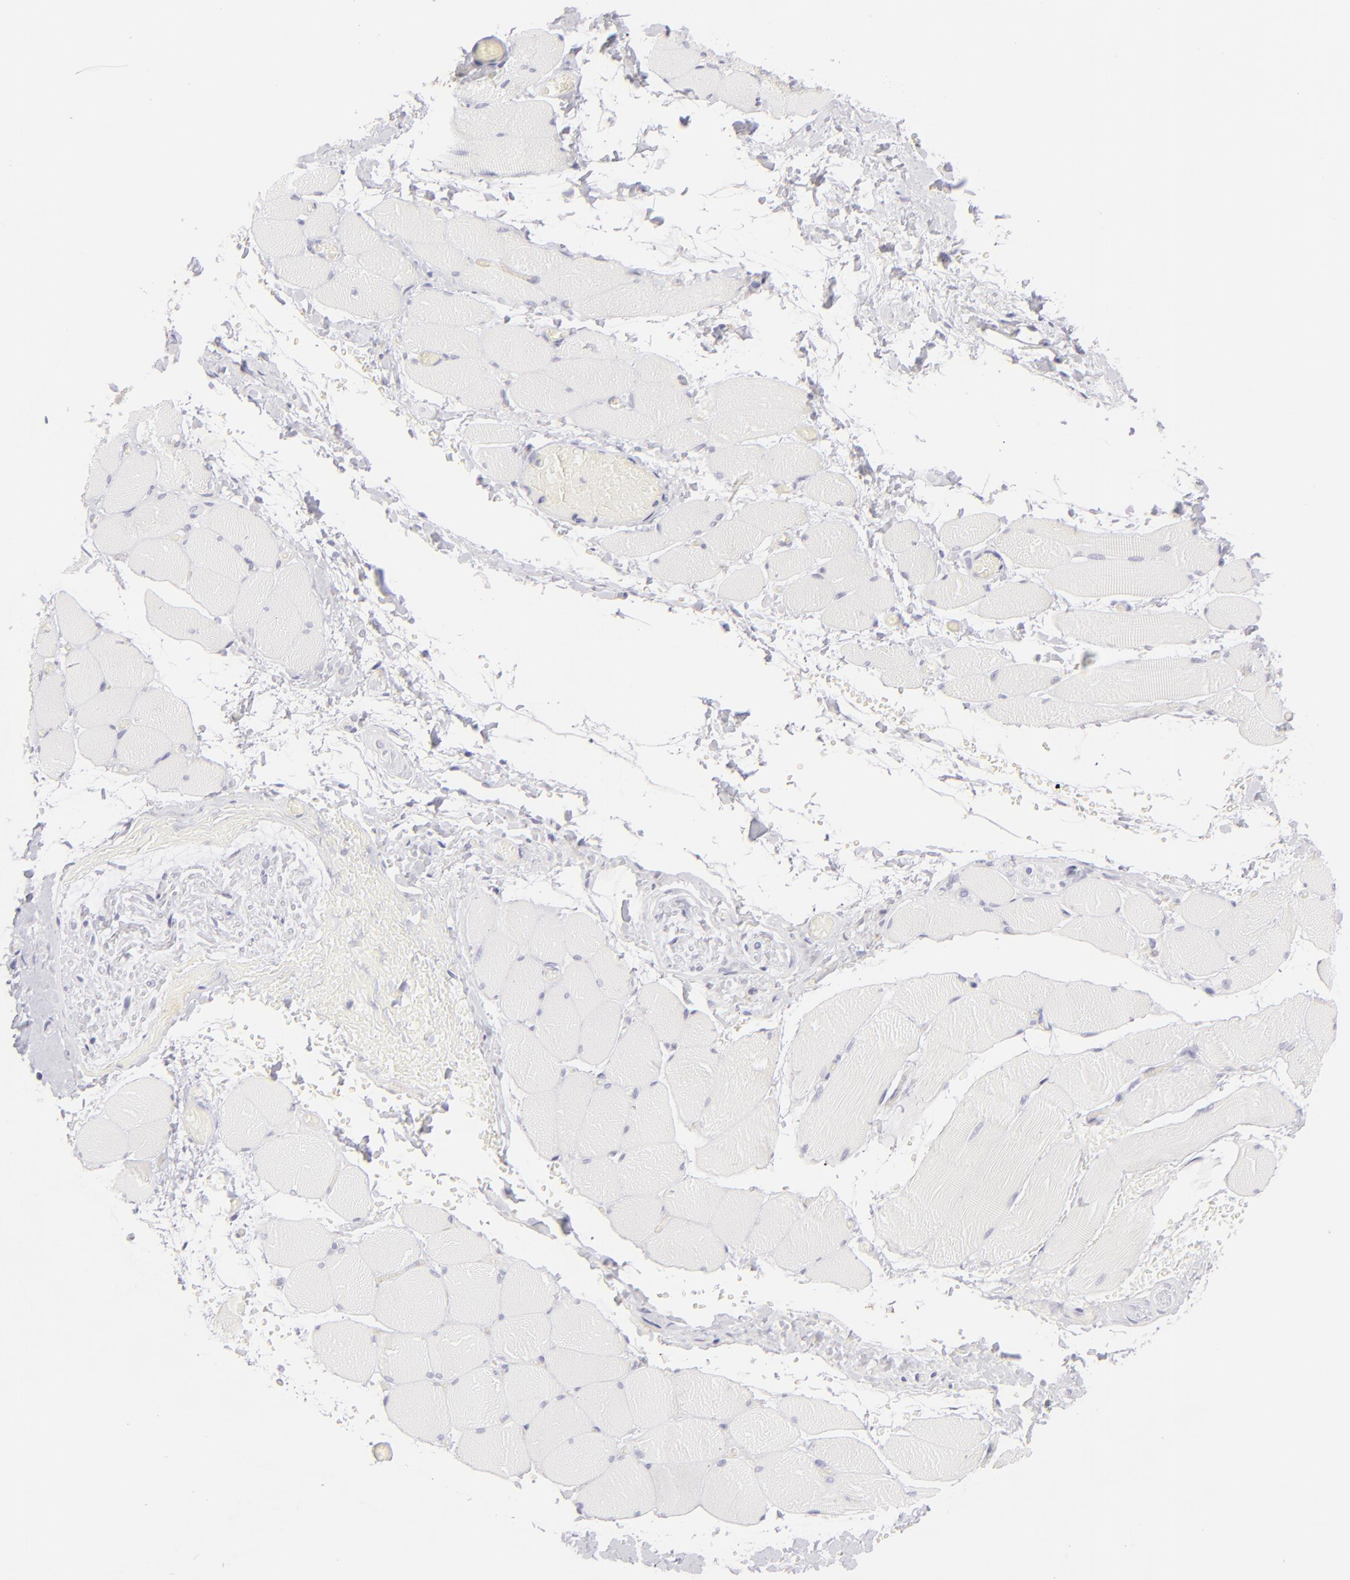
{"staining": {"intensity": "negative", "quantity": "none", "location": "none"}, "tissue": "skeletal muscle", "cell_type": "Myocytes", "image_type": "normal", "snomed": [{"axis": "morphology", "description": "Normal tissue, NOS"}, {"axis": "topography", "description": "Skeletal muscle"}, {"axis": "topography", "description": "Soft tissue"}], "caption": "A micrograph of skeletal muscle stained for a protein displays no brown staining in myocytes. (Brightfield microscopy of DAB IHC at high magnification).", "gene": "CLDN4", "patient": {"sex": "female", "age": 58}}